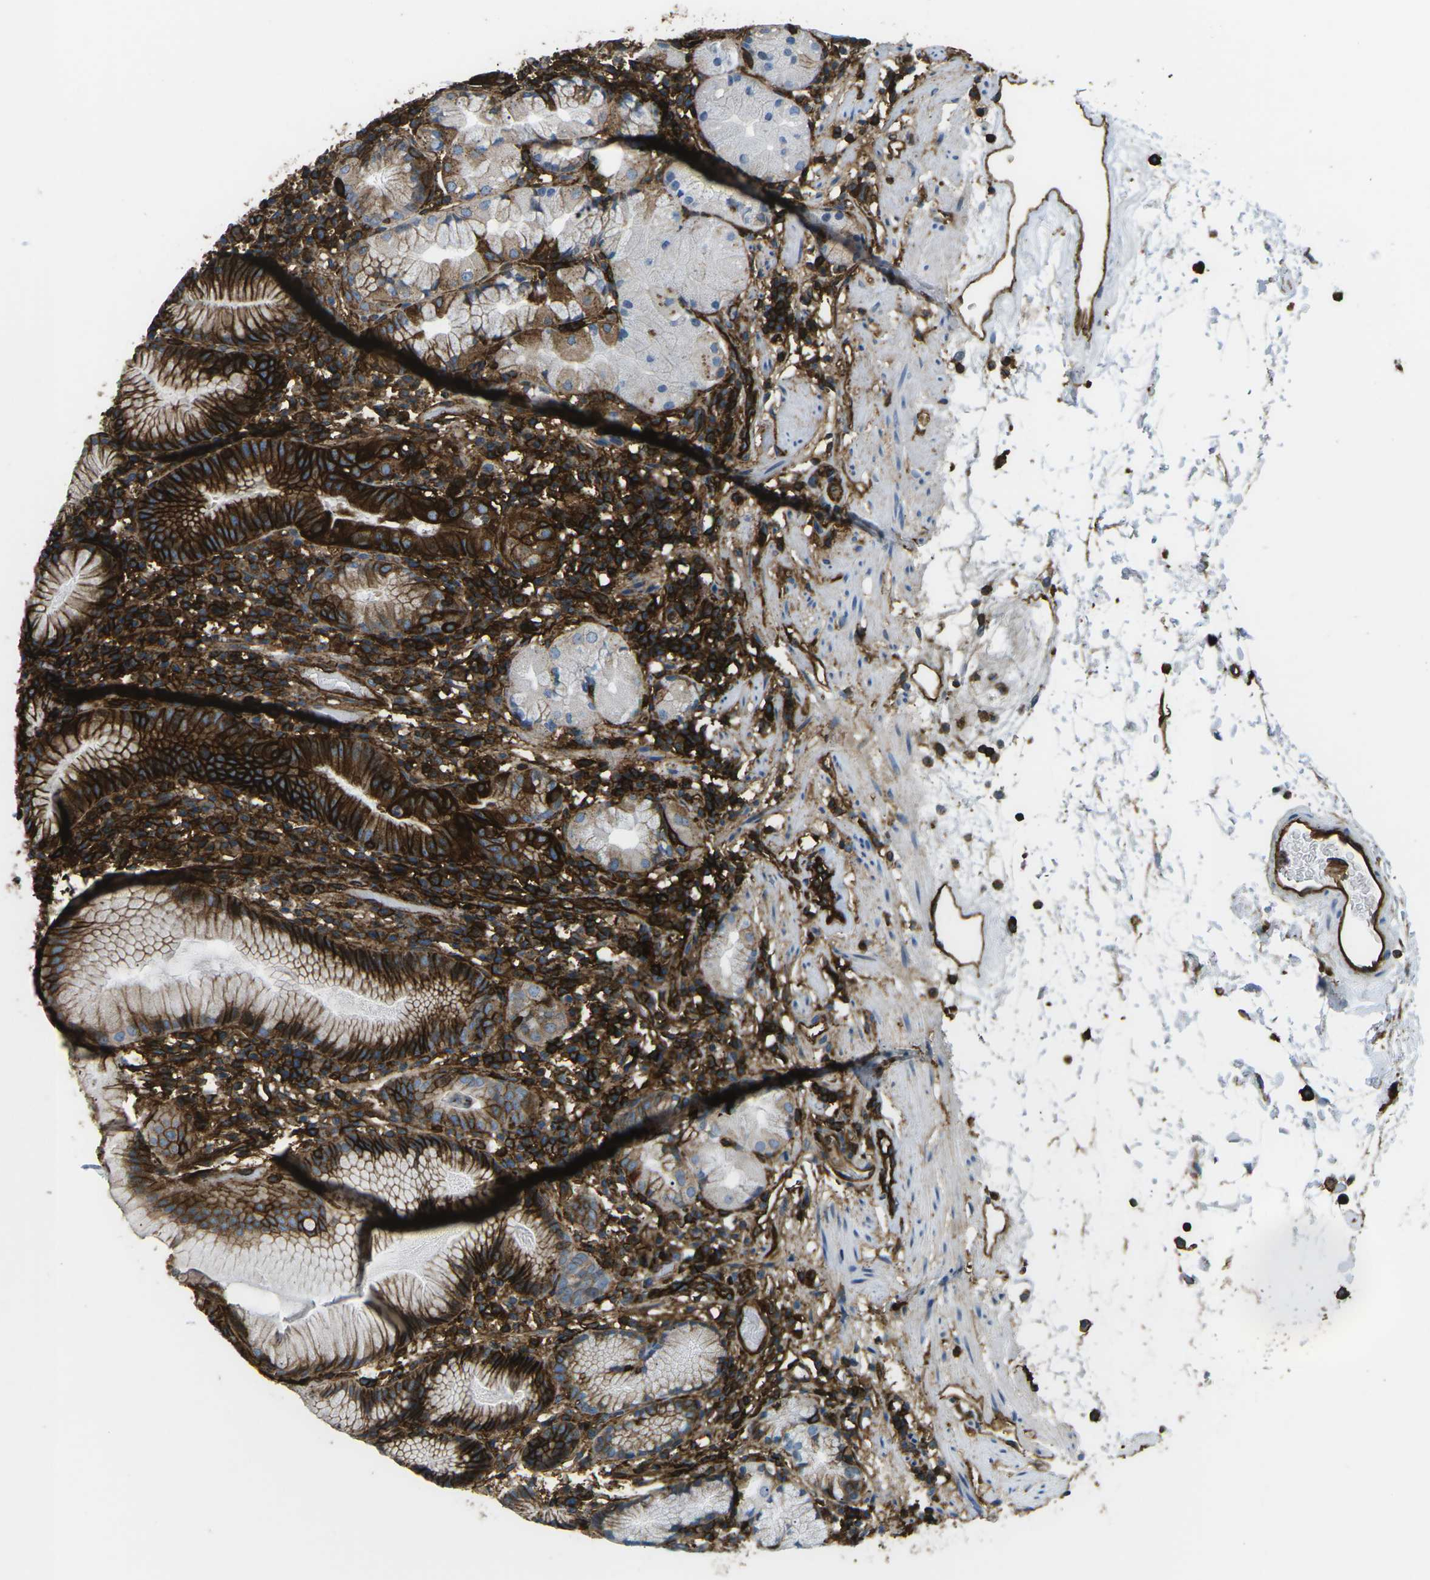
{"staining": {"intensity": "strong", "quantity": "25%-75%", "location": "cytoplasmic/membranous"}, "tissue": "stomach", "cell_type": "Glandular cells", "image_type": "normal", "snomed": [{"axis": "morphology", "description": "Normal tissue, NOS"}, {"axis": "topography", "description": "Stomach"}, {"axis": "topography", "description": "Stomach, lower"}], "caption": "The histopathology image exhibits staining of unremarkable stomach, revealing strong cytoplasmic/membranous protein positivity (brown color) within glandular cells.", "gene": "HLA", "patient": {"sex": "female", "age": 75}}